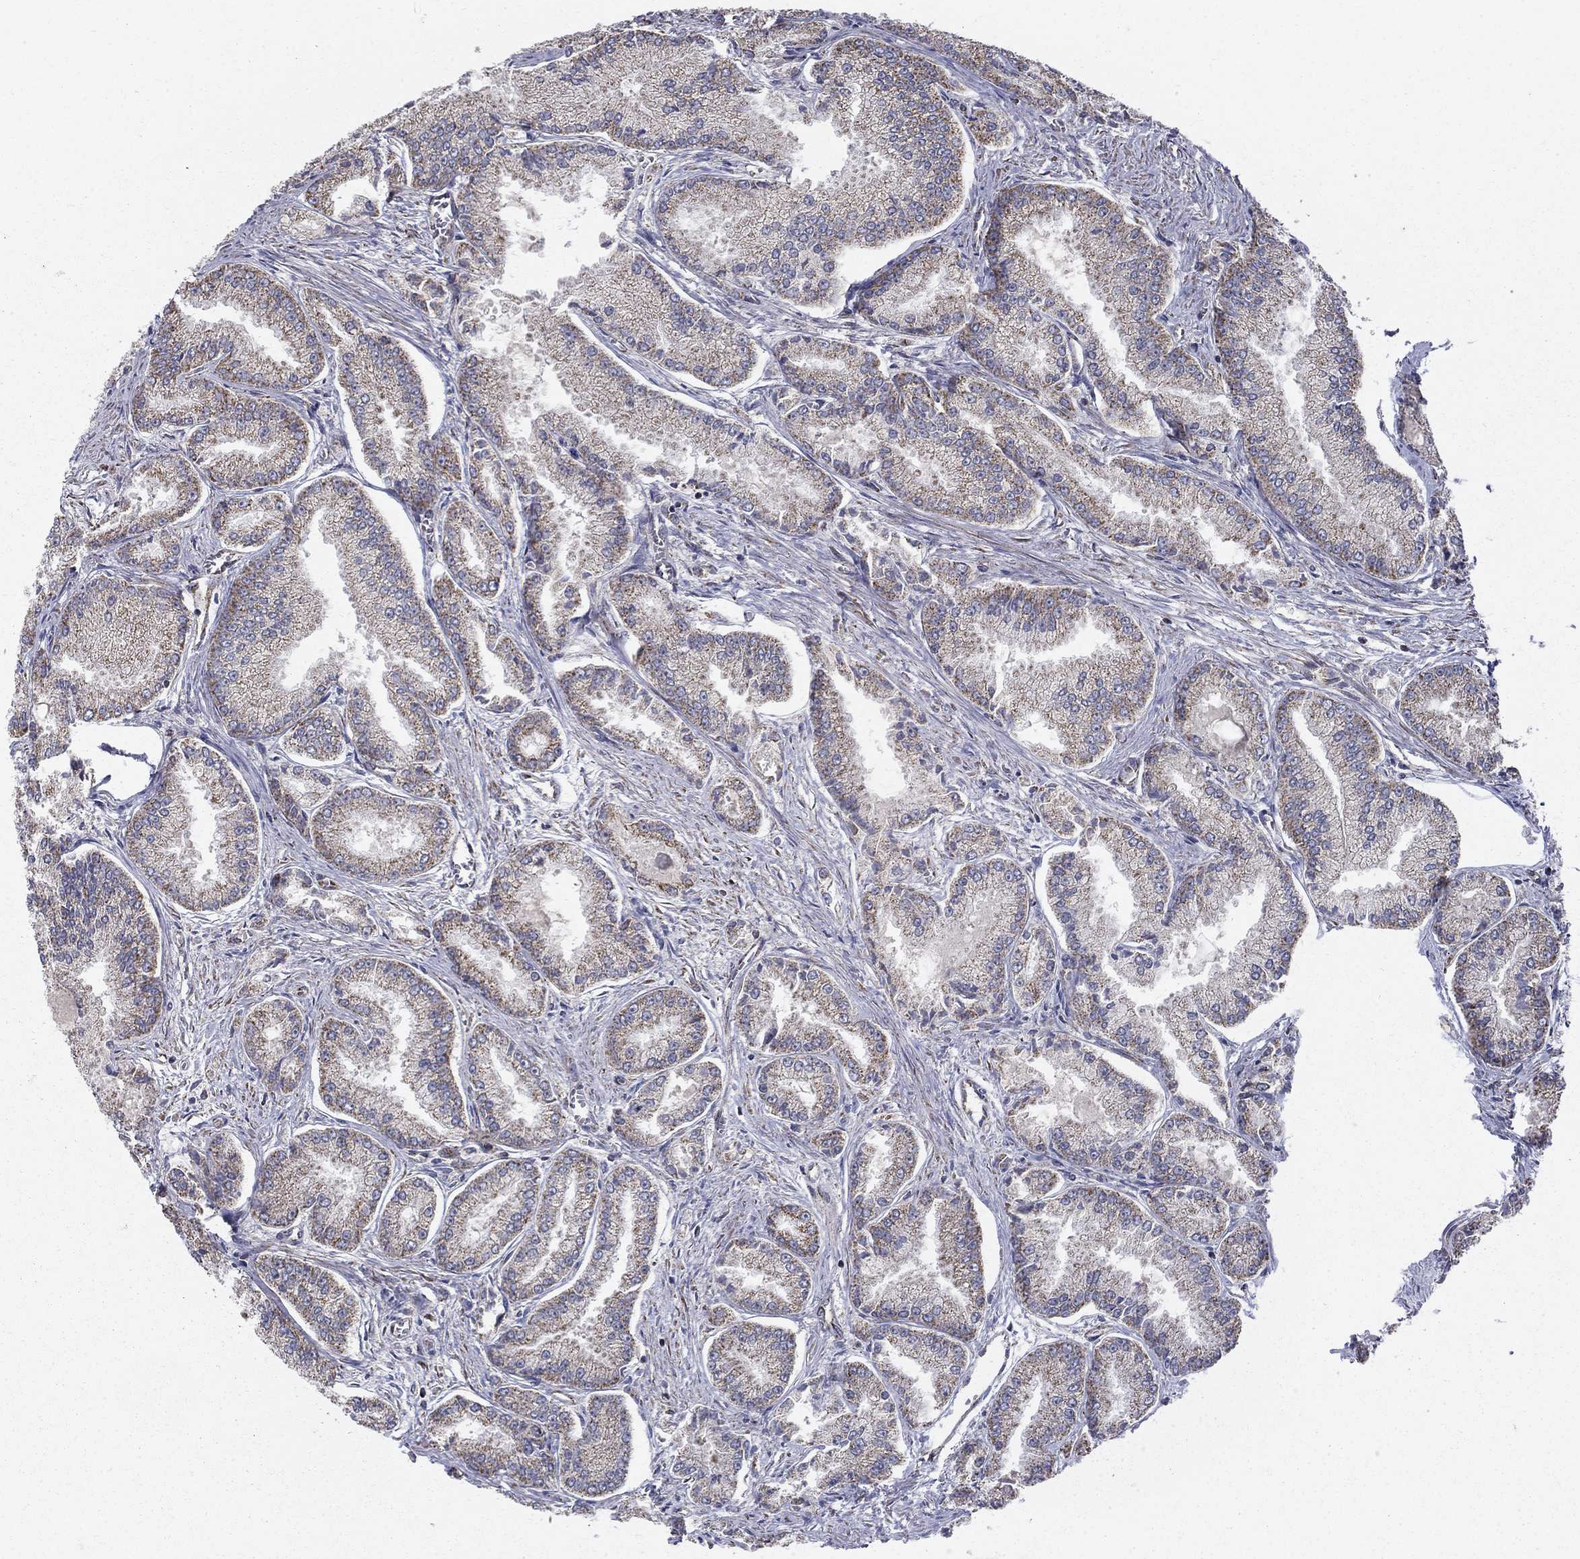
{"staining": {"intensity": "weak", "quantity": "<25%", "location": "cytoplasmic/membranous"}, "tissue": "prostate cancer", "cell_type": "Tumor cells", "image_type": "cancer", "snomed": [{"axis": "morphology", "description": "Adenocarcinoma, NOS"}, {"axis": "morphology", "description": "Adenocarcinoma, High grade"}, {"axis": "topography", "description": "Prostate"}], "caption": "This is a image of immunohistochemistry (IHC) staining of prostate adenocarcinoma (high-grade), which shows no expression in tumor cells.", "gene": "NDUFS8", "patient": {"sex": "male", "age": 70}}